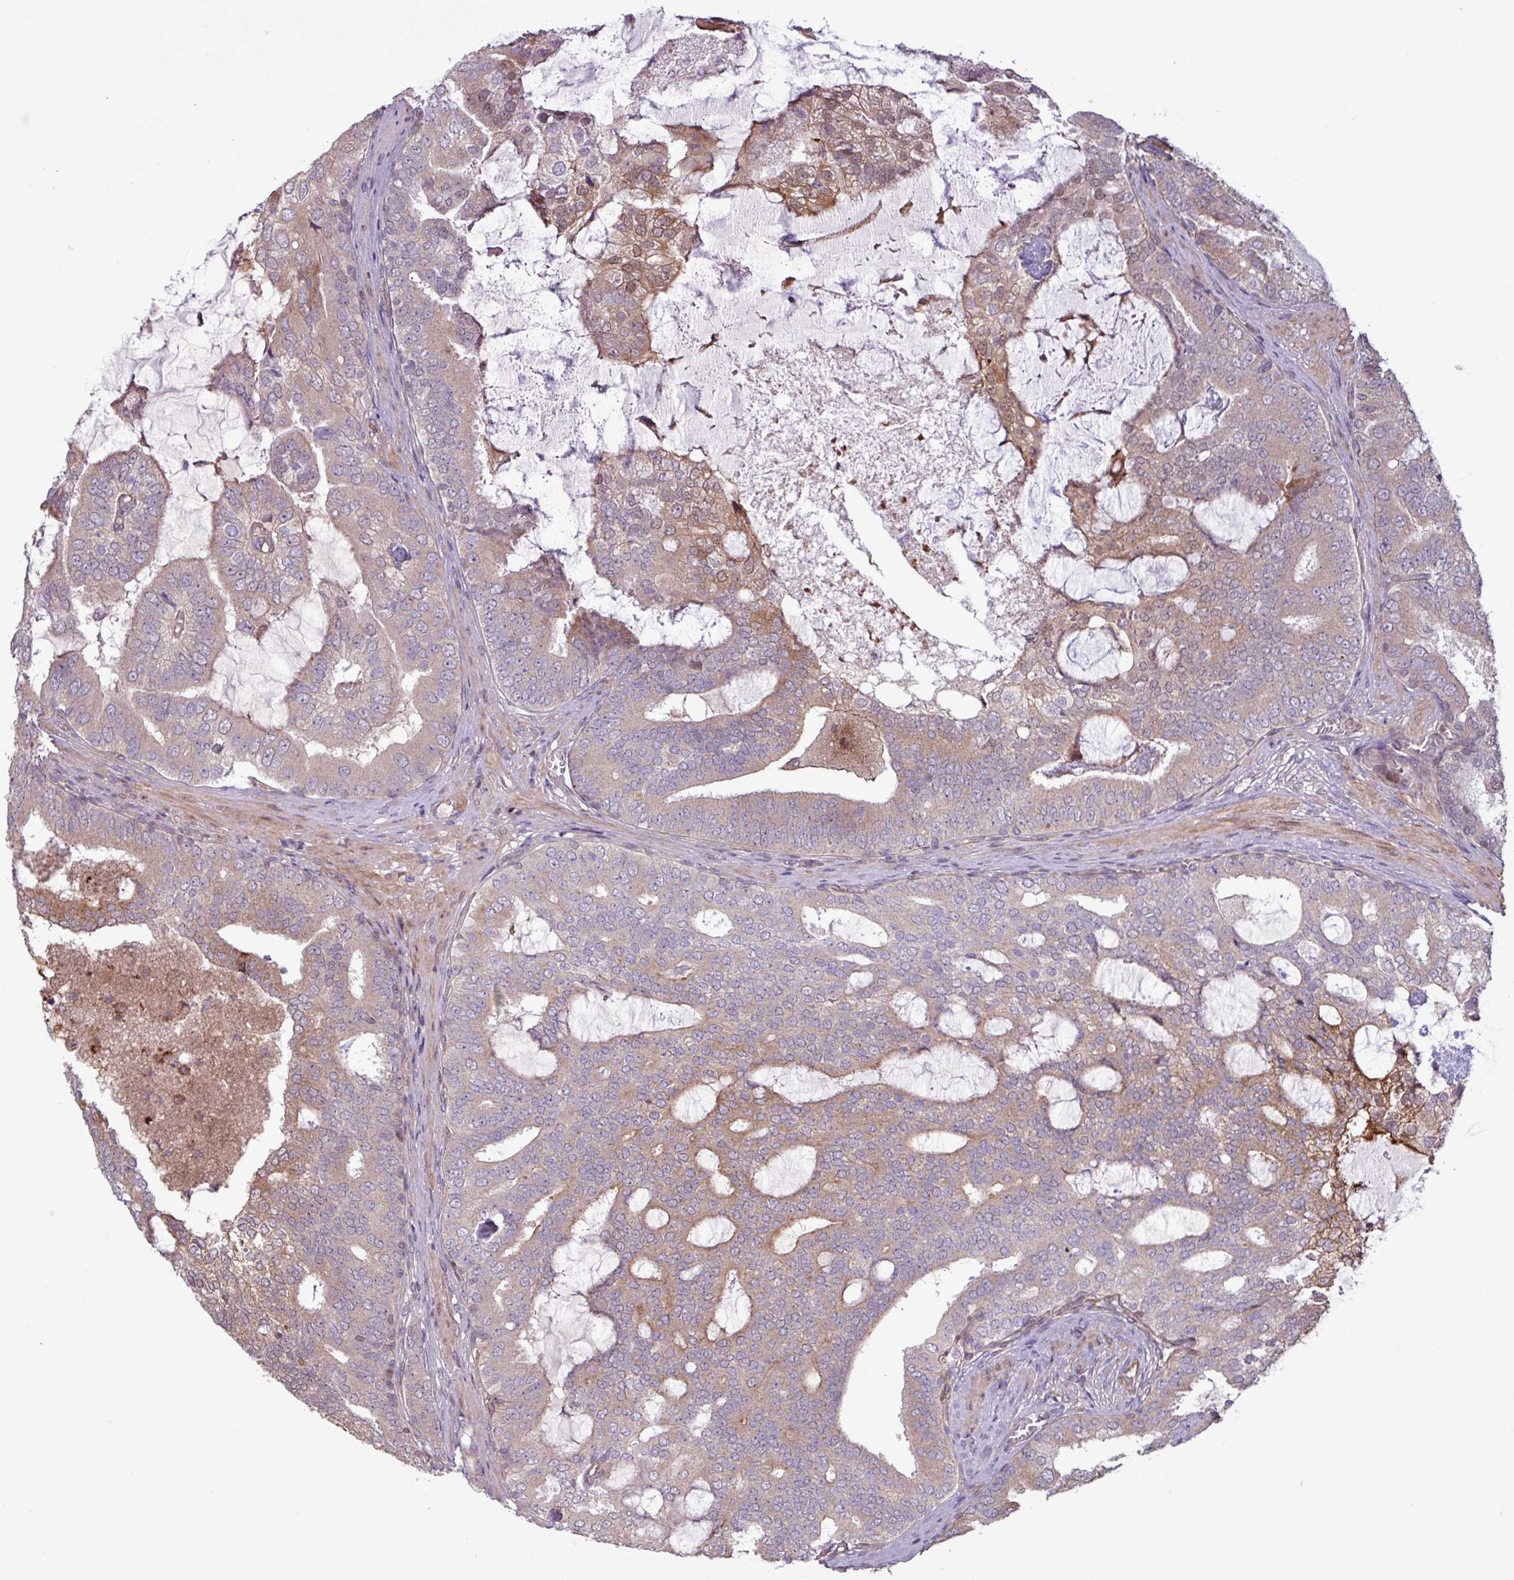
{"staining": {"intensity": "moderate", "quantity": "<25%", "location": "cytoplasmic/membranous,nuclear"}, "tissue": "prostate cancer", "cell_type": "Tumor cells", "image_type": "cancer", "snomed": [{"axis": "morphology", "description": "Adenocarcinoma, High grade"}, {"axis": "topography", "description": "Prostate"}], "caption": "This micrograph demonstrates immunohistochemistry (IHC) staining of human adenocarcinoma (high-grade) (prostate), with low moderate cytoplasmic/membranous and nuclear expression in about <25% of tumor cells.", "gene": "PDPR", "patient": {"sex": "male", "age": 55}}